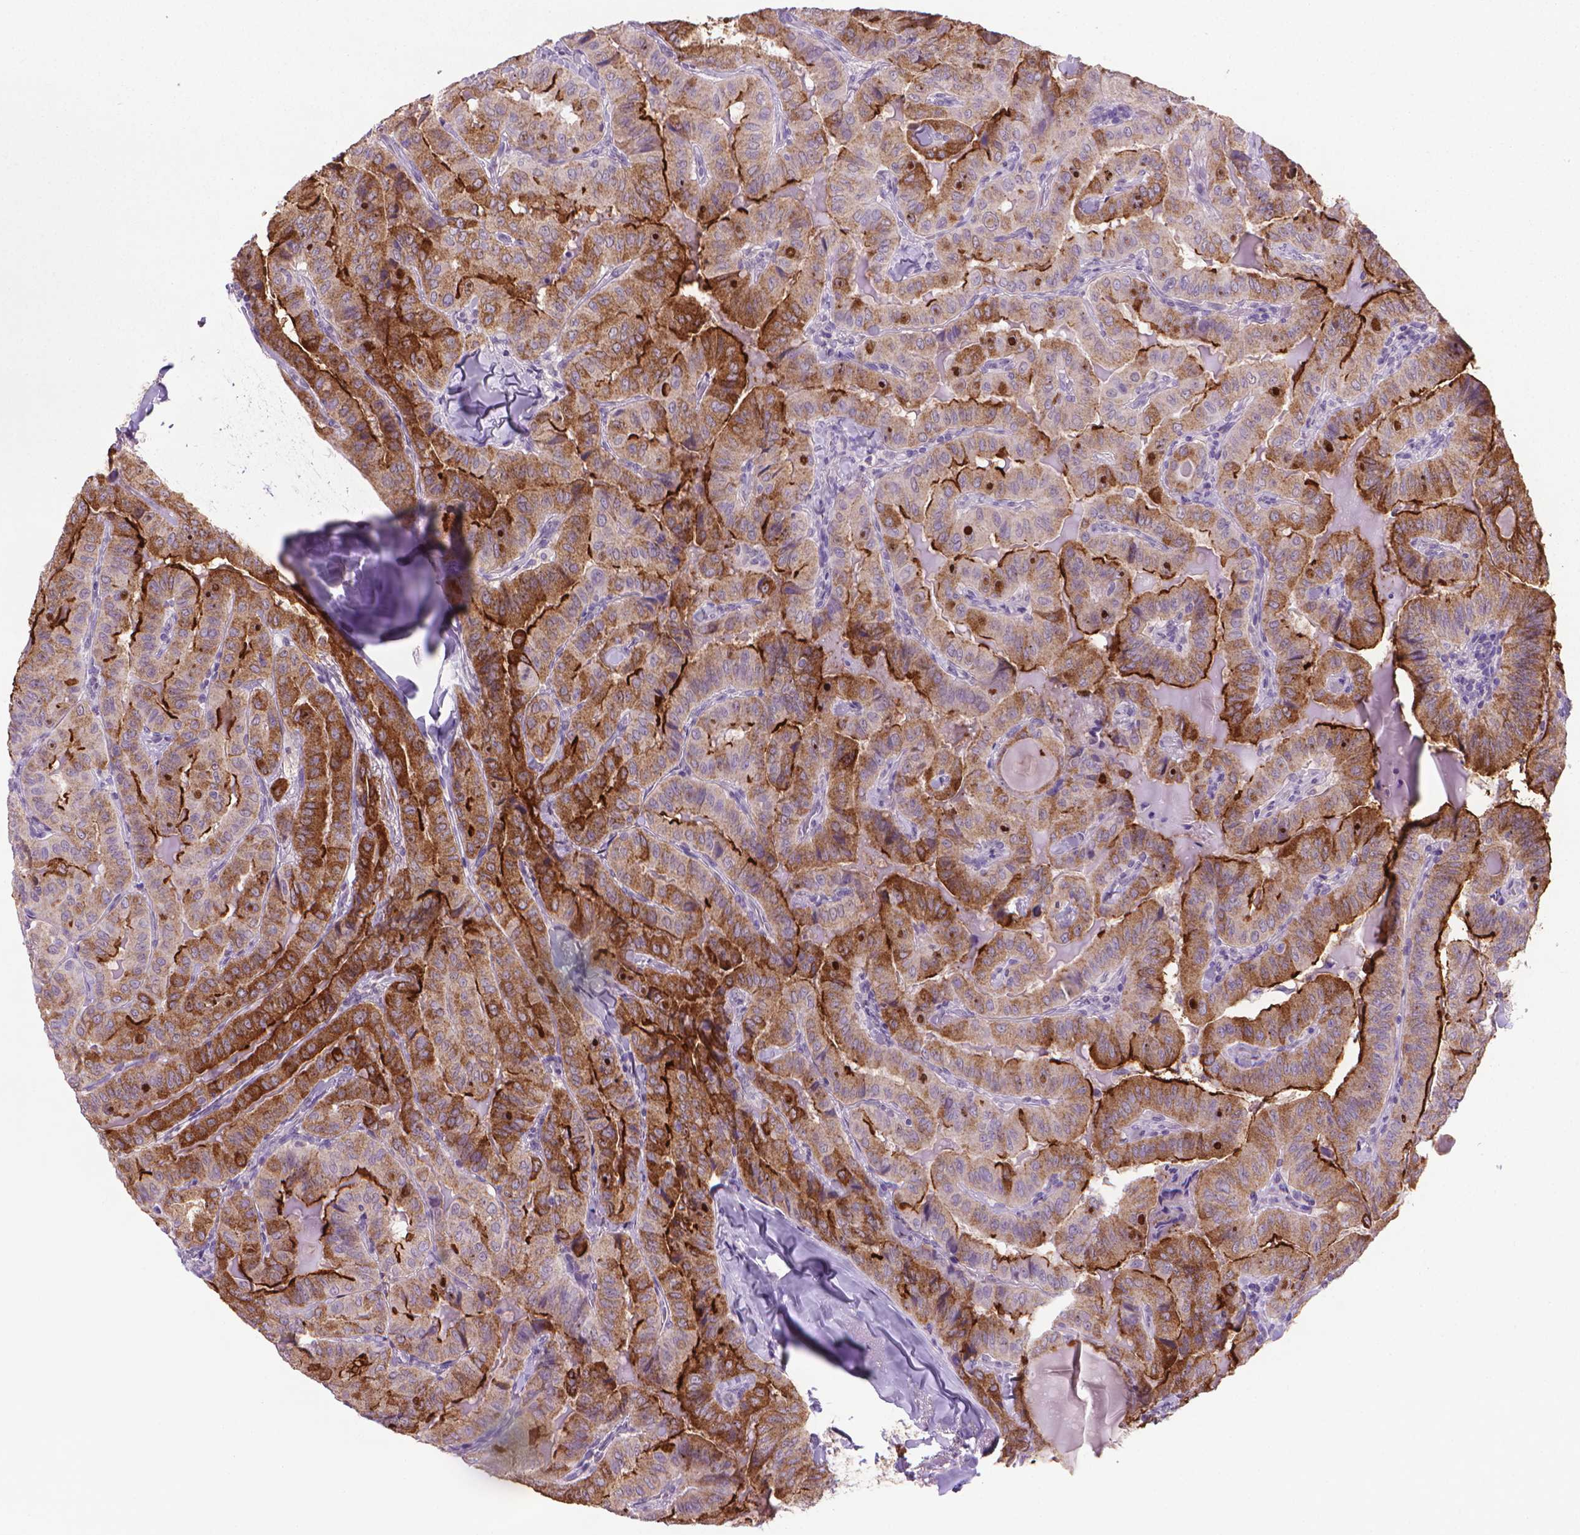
{"staining": {"intensity": "strong", "quantity": ">75%", "location": "cytoplasmic/membranous"}, "tissue": "thyroid cancer", "cell_type": "Tumor cells", "image_type": "cancer", "snomed": [{"axis": "morphology", "description": "Papillary adenocarcinoma, NOS"}, {"axis": "topography", "description": "Thyroid gland"}], "caption": "Immunohistochemistry (IHC) micrograph of neoplastic tissue: human papillary adenocarcinoma (thyroid) stained using immunohistochemistry shows high levels of strong protein expression localized specifically in the cytoplasmic/membranous of tumor cells, appearing as a cytoplasmic/membranous brown color.", "gene": "MUC1", "patient": {"sex": "female", "age": 68}}